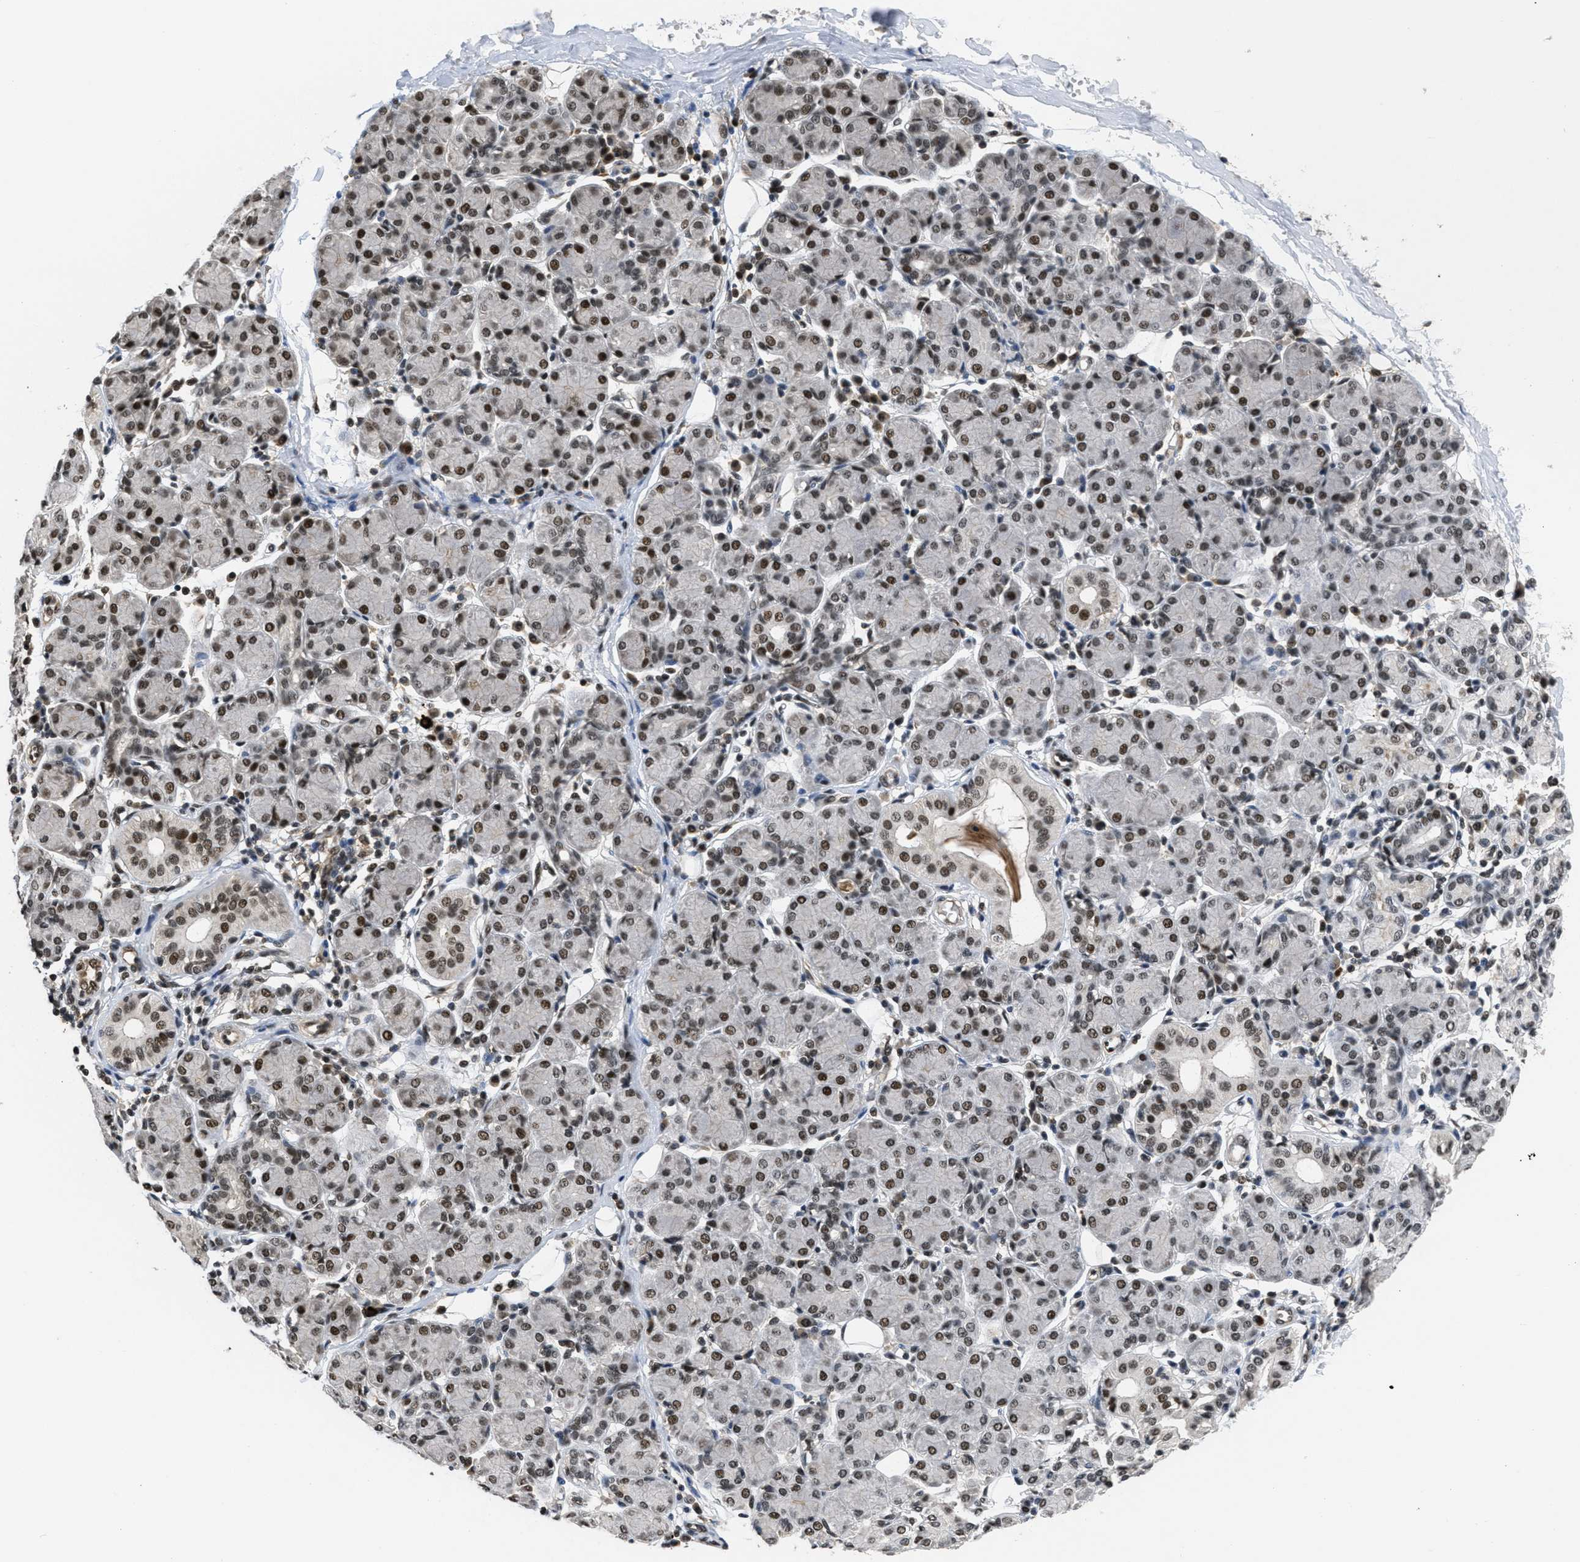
{"staining": {"intensity": "moderate", "quantity": ">75%", "location": "nuclear"}, "tissue": "salivary gland", "cell_type": "Glandular cells", "image_type": "normal", "snomed": [{"axis": "morphology", "description": "Normal tissue, NOS"}, {"axis": "morphology", "description": "Inflammation, NOS"}, {"axis": "topography", "description": "Lymph node"}, {"axis": "topography", "description": "Salivary gland"}], "caption": "Immunohistochemistry (IHC) micrograph of benign salivary gland stained for a protein (brown), which demonstrates medium levels of moderate nuclear positivity in about >75% of glandular cells.", "gene": "CUL4B", "patient": {"sex": "male", "age": 3}}